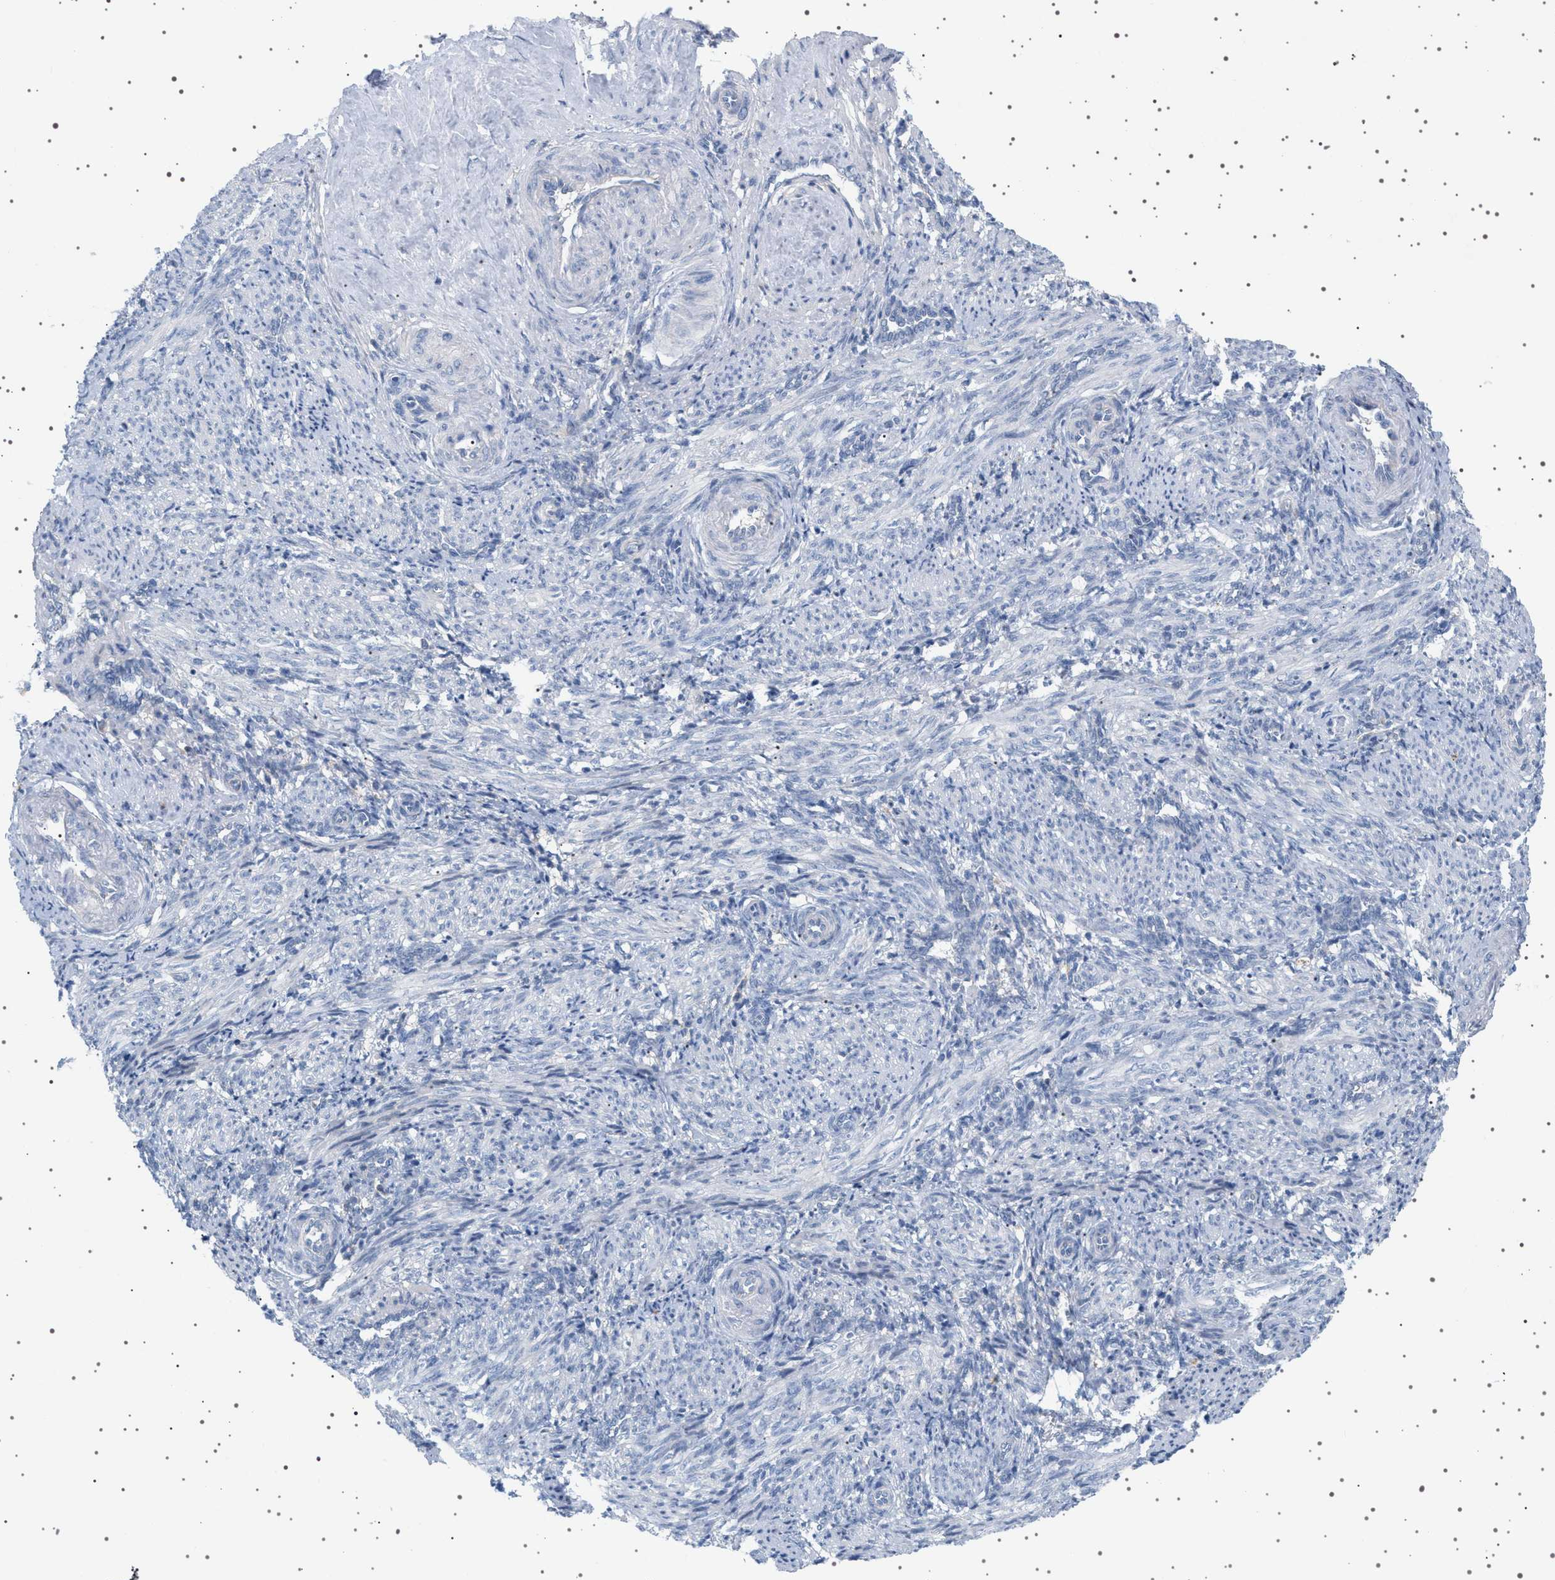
{"staining": {"intensity": "negative", "quantity": "none", "location": "none"}, "tissue": "smooth muscle", "cell_type": "Smooth muscle cells", "image_type": "normal", "snomed": [{"axis": "morphology", "description": "Normal tissue, NOS"}, {"axis": "topography", "description": "Endometrium"}], "caption": "The photomicrograph shows no significant staining in smooth muscle cells of smooth muscle.", "gene": "ADCY10", "patient": {"sex": "female", "age": 33}}